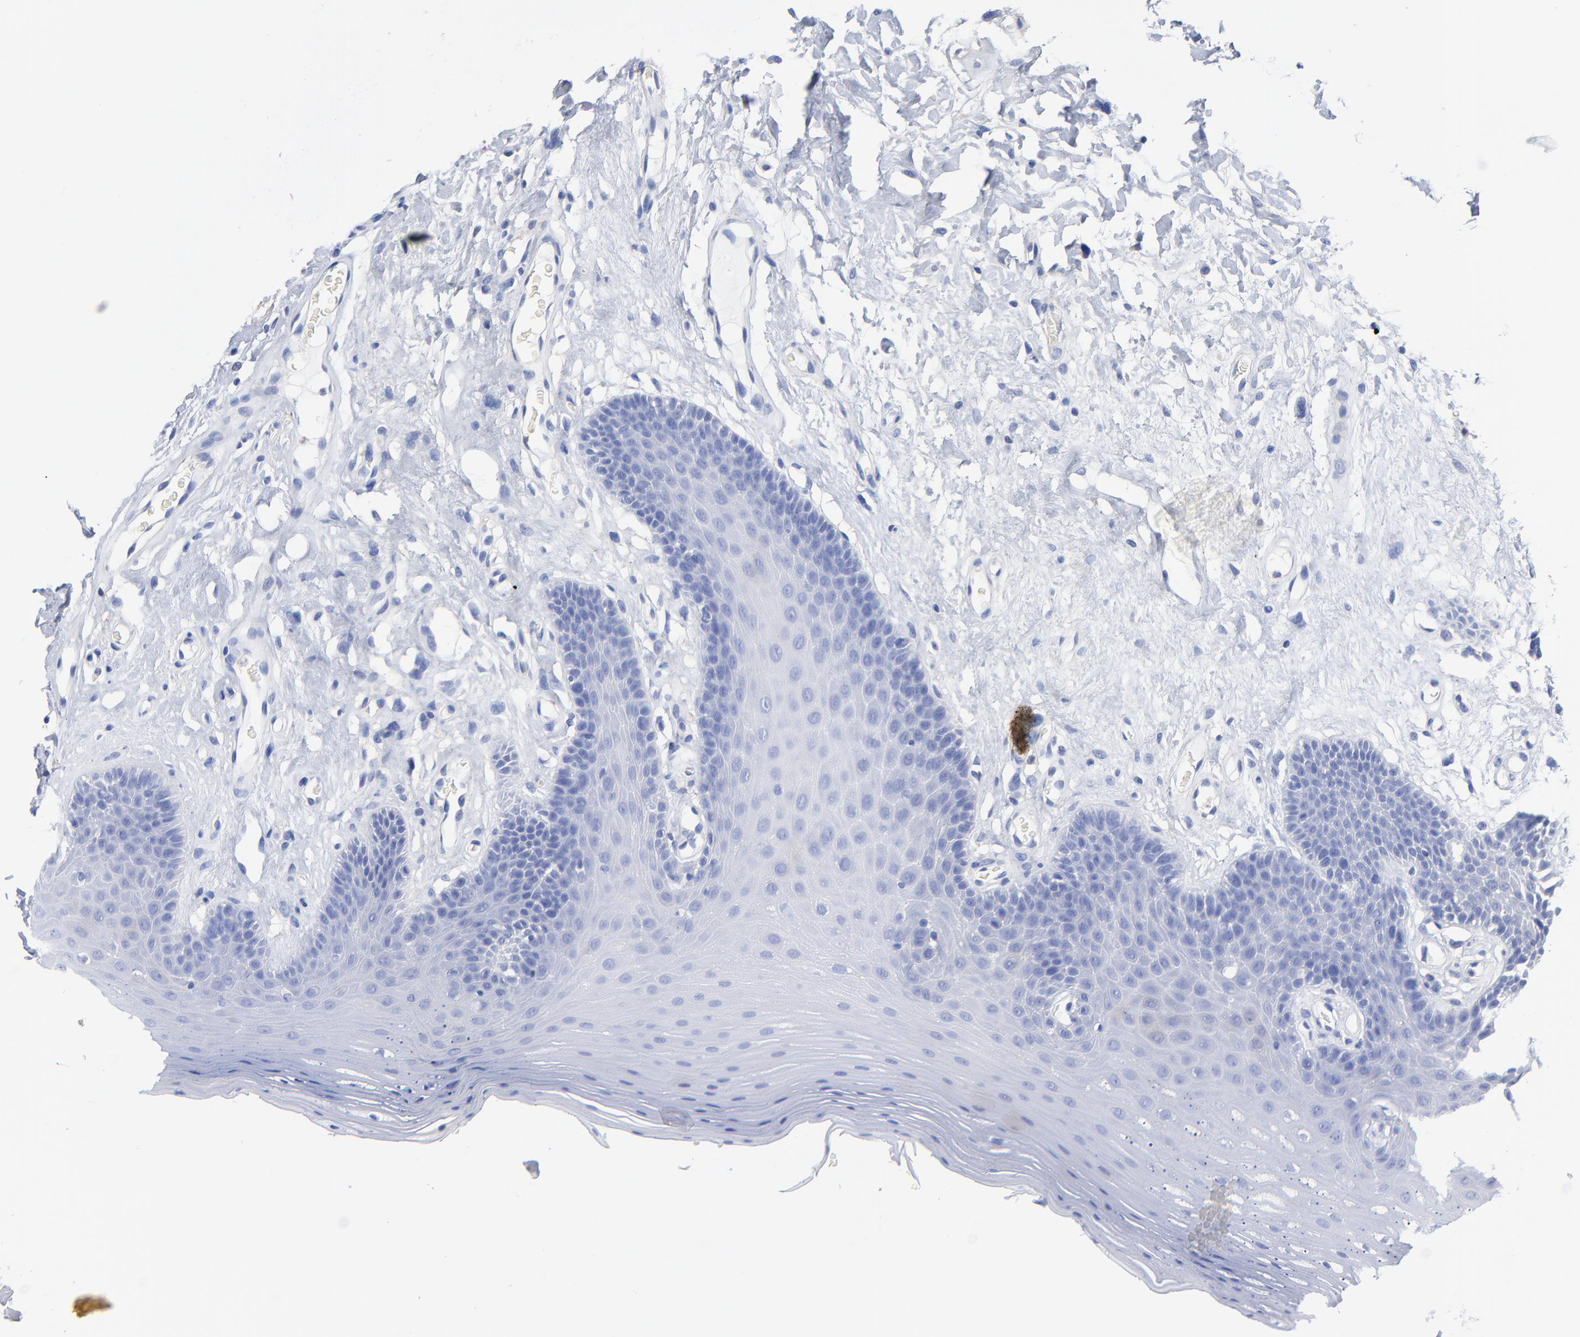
{"staining": {"intensity": "negative", "quantity": "none", "location": "none"}, "tissue": "oral mucosa", "cell_type": "Squamous epithelial cells", "image_type": "normal", "snomed": [{"axis": "morphology", "description": "Normal tissue, NOS"}, {"axis": "morphology", "description": "Squamous cell carcinoma, NOS"}, {"axis": "topography", "description": "Skeletal muscle"}, {"axis": "topography", "description": "Oral tissue"}, {"axis": "topography", "description": "Head-Neck"}], "caption": "High magnification brightfield microscopy of benign oral mucosa stained with DAB (3,3'-diaminobenzidine) (brown) and counterstained with hematoxylin (blue): squamous epithelial cells show no significant expression.", "gene": "ASL", "patient": {"sex": "male", "age": 71}}